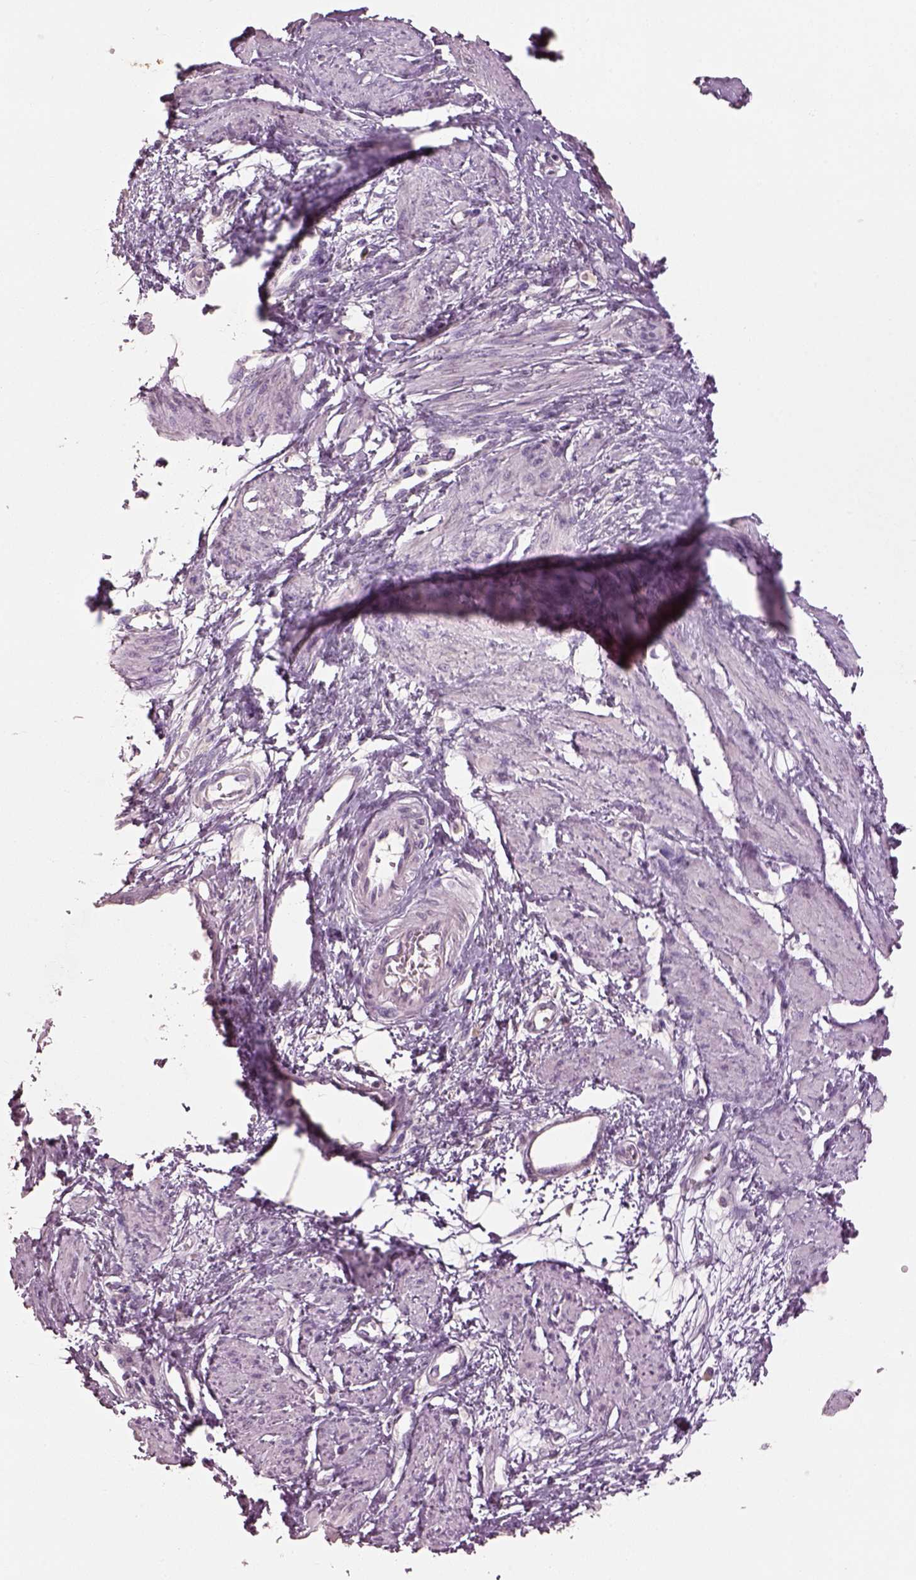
{"staining": {"intensity": "negative", "quantity": "none", "location": "none"}, "tissue": "smooth muscle", "cell_type": "Smooth muscle cells", "image_type": "normal", "snomed": [{"axis": "morphology", "description": "Normal tissue, NOS"}, {"axis": "topography", "description": "Smooth muscle"}, {"axis": "topography", "description": "Uterus"}], "caption": "Smooth muscle cells show no significant protein expression in benign smooth muscle. The staining is performed using DAB brown chromogen with nuclei counter-stained in using hematoxylin.", "gene": "KCNIP3", "patient": {"sex": "female", "age": 39}}